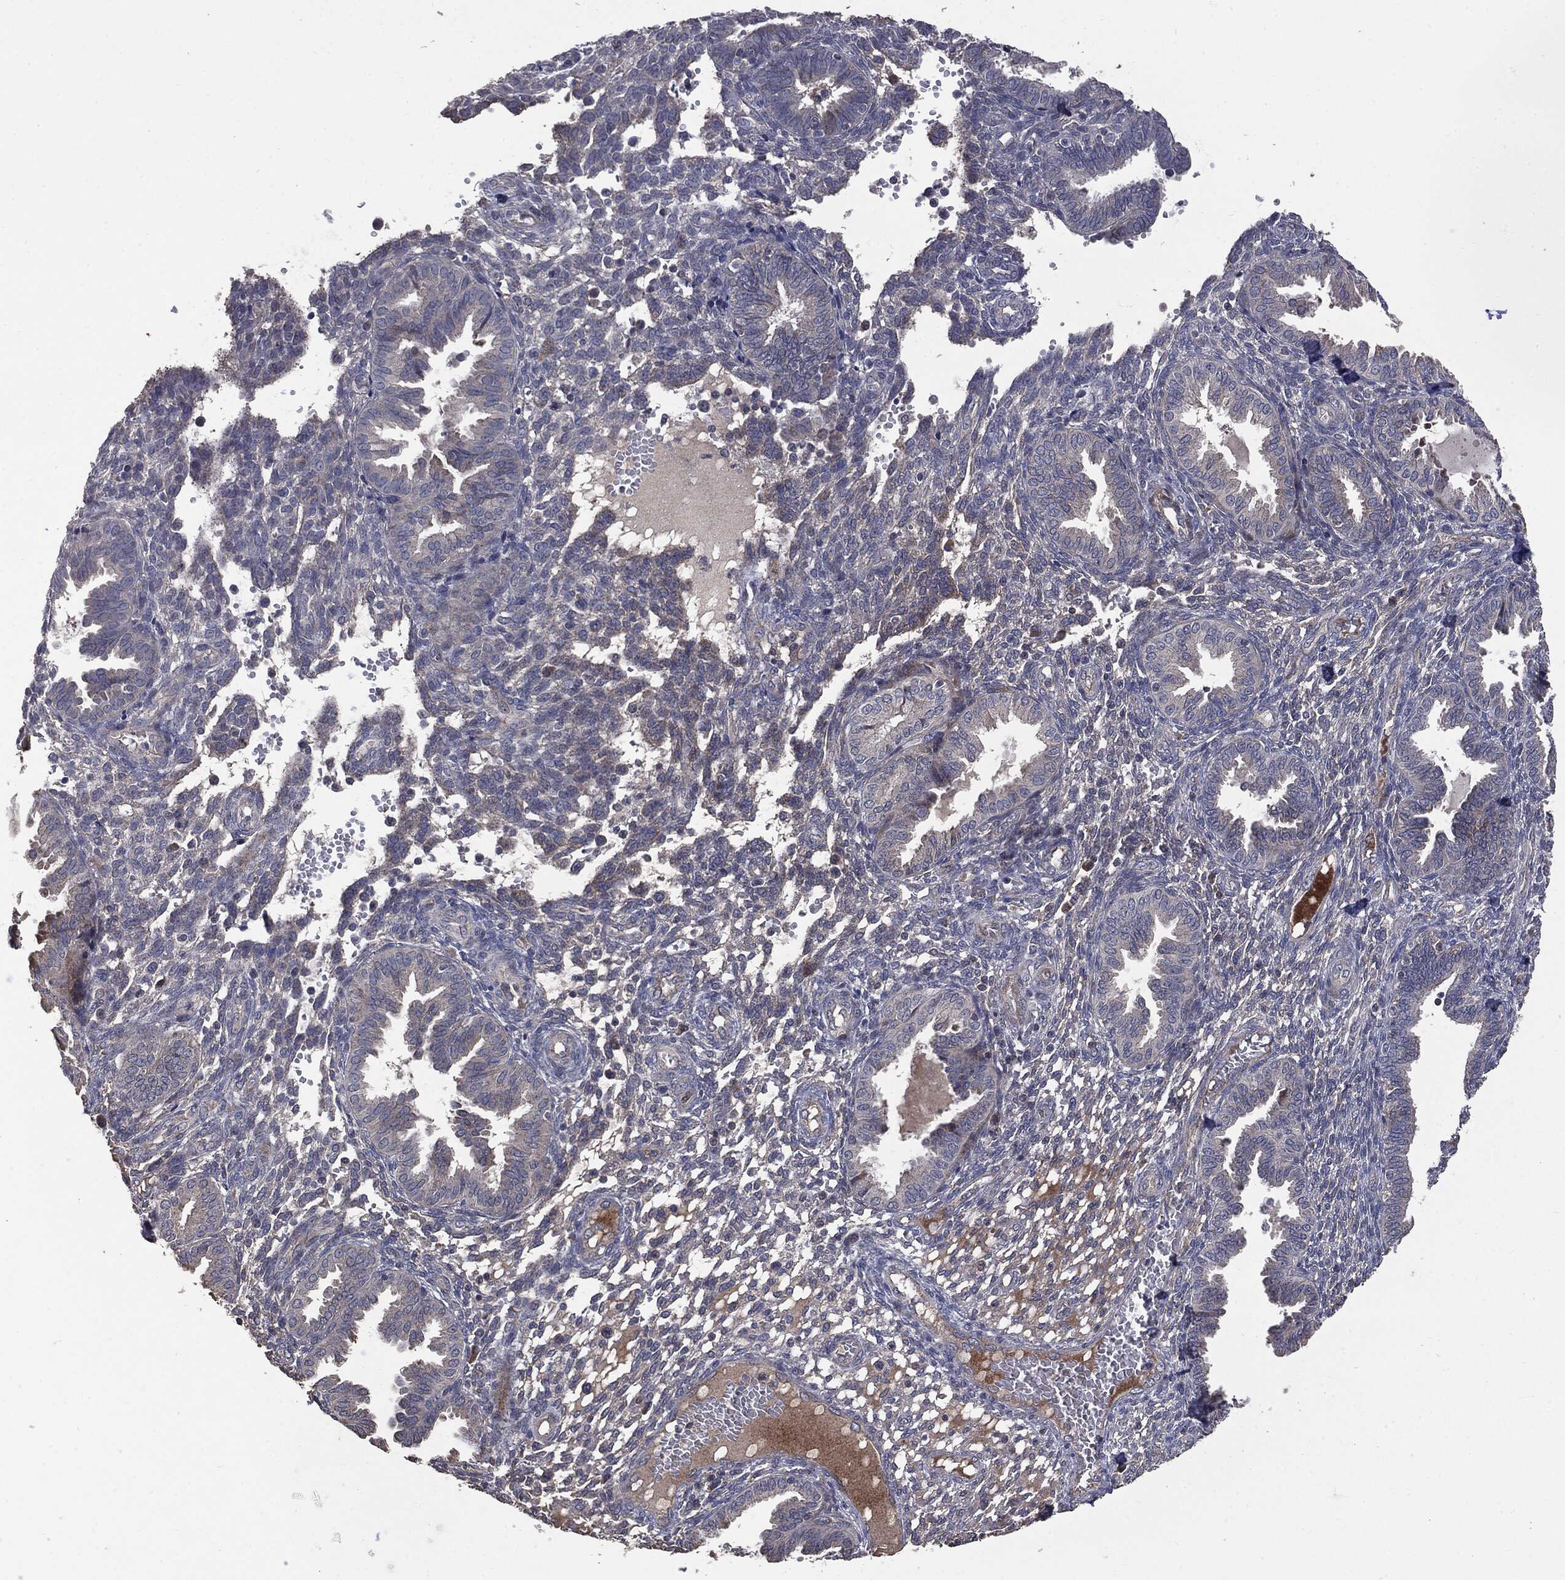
{"staining": {"intensity": "negative", "quantity": "none", "location": "none"}, "tissue": "endometrium", "cell_type": "Cells in endometrial stroma", "image_type": "normal", "snomed": [{"axis": "morphology", "description": "Normal tissue, NOS"}, {"axis": "topography", "description": "Endometrium"}], "caption": "A high-resolution histopathology image shows immunohistochemistry (IHC) staining of unremarkable endometrium, which demonstrates no significant positivity in cells in endometrial stroma.", "gene": "MTOR", "patient": {"sex": "female", "age": 42}}